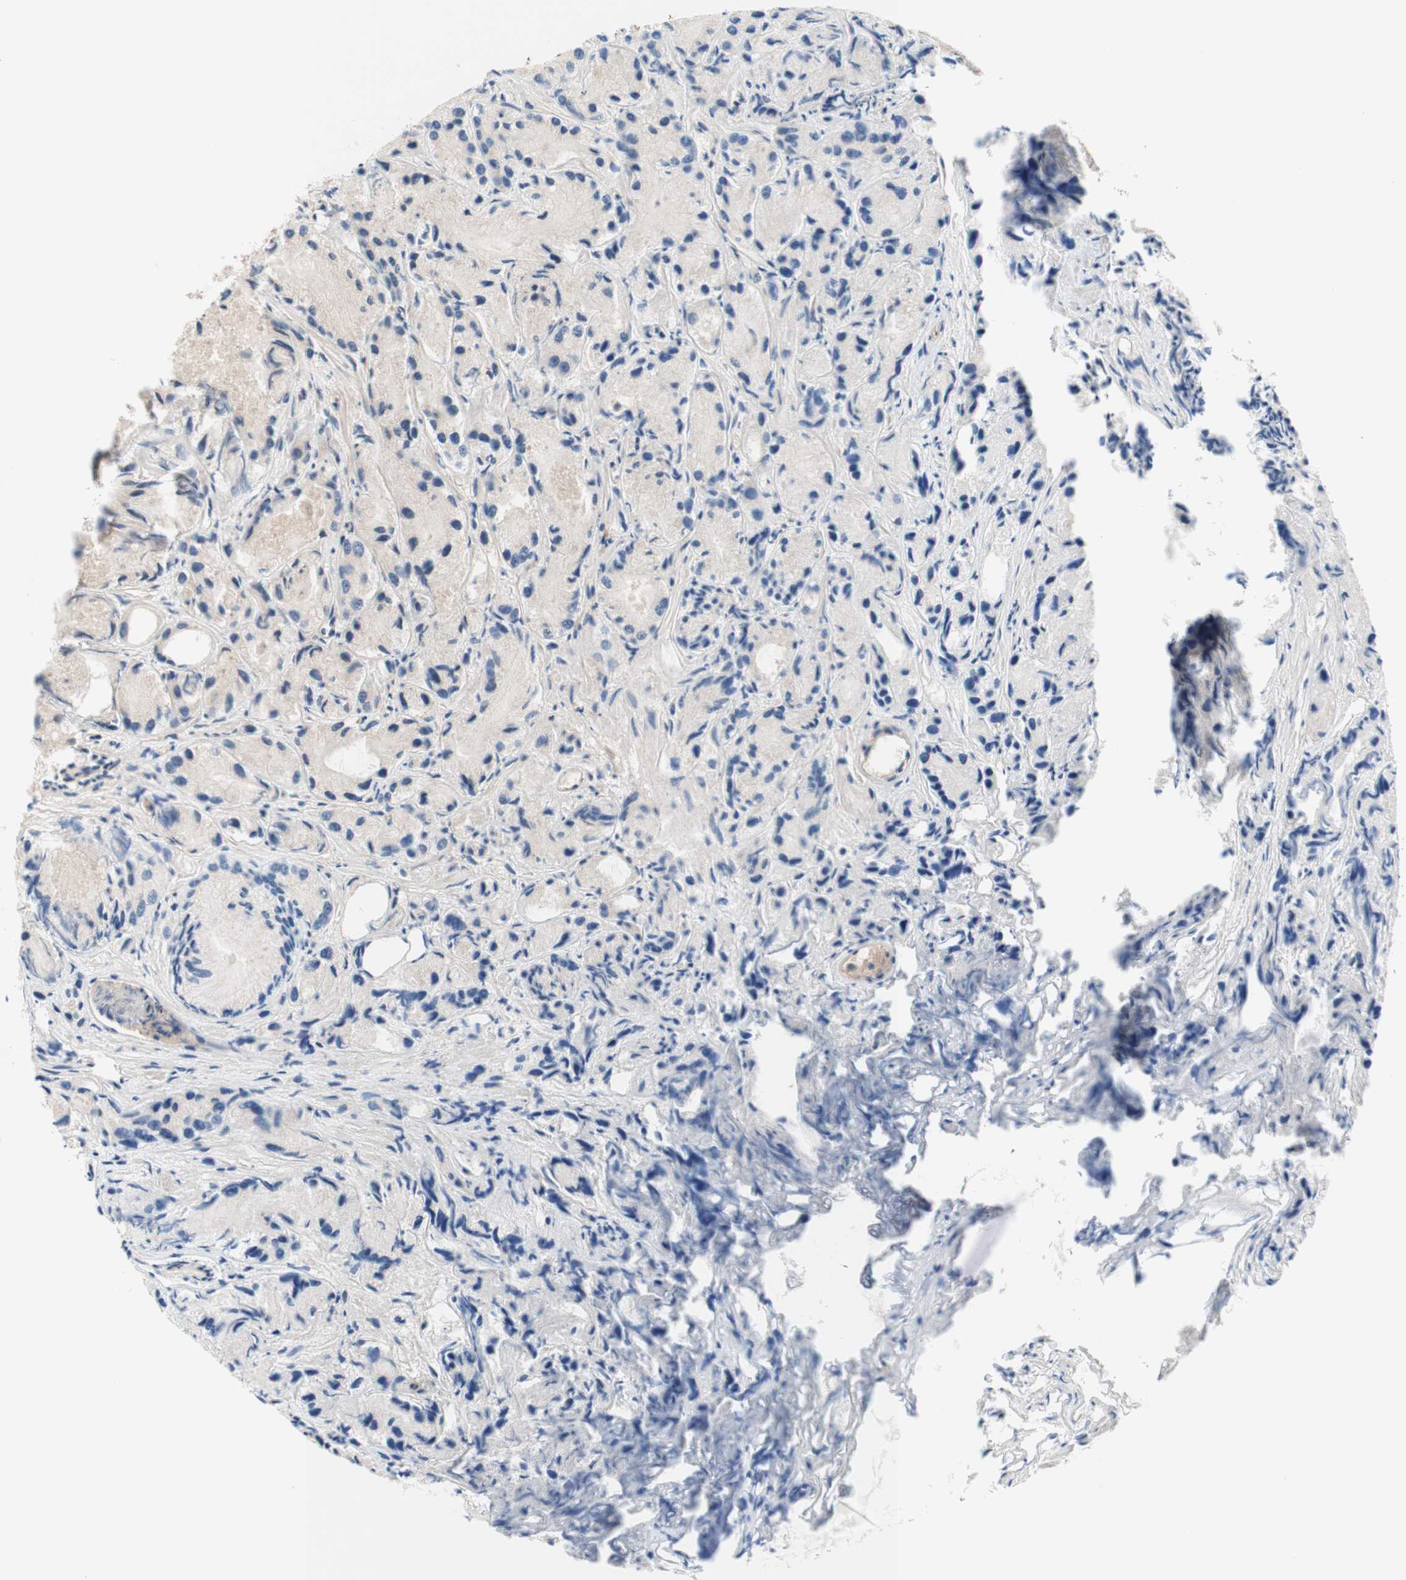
{"staining": {"intensity": "negative", "quantity": "none", "location": "none"}, "tissue": "prostate cancer", "cell_type": "Tumor cells", "image_type": "cancer", "snomed": [{"axis": "morphology", "description": "Adenocarcinoma, Low grade"}, {"axis": "topography", "description": "Prostate"}], "caption": "Prostate cancer (adenocarcinoma (low-grade)) was stained to show a protein in brown. There is no significant staining in tumor cells.", "gene": "CD55", "patient": {"sex": "male", "age": 72}}